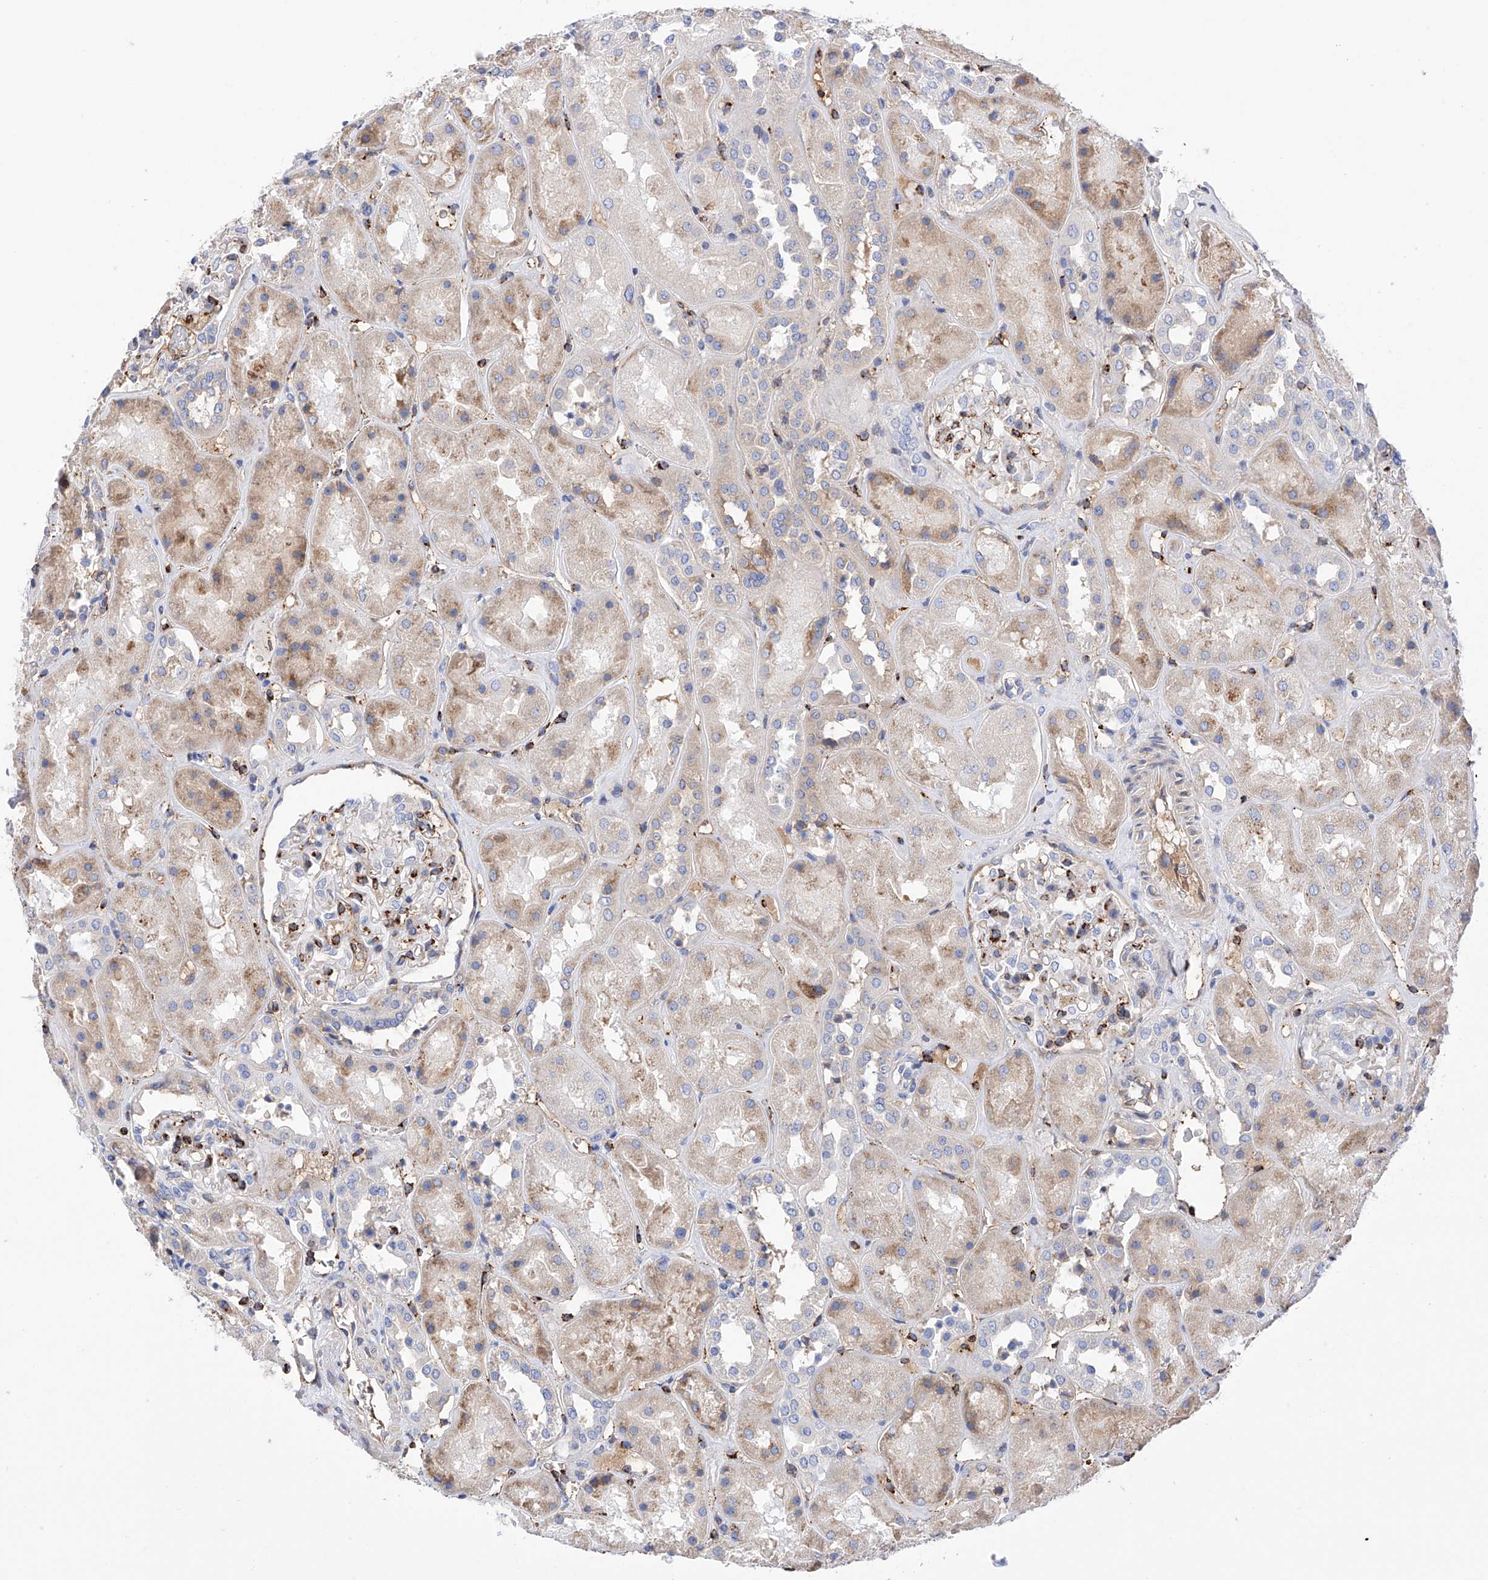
{"staining": {"intensity": "strong", "quantity": "25%-75%", "location": "cytoplasmic/membranous"}, "tissue": "kidney", "cell_type": "Cells in glomeruli", "image_type": "normal", "snomed": [{"axis": "morphology", "description": "Normal tissue, NOS"}, {"axis": "topography", "description": "Kidney"}], "caption": "The immunohistochemical stain shows strong cytoplasmic/membranous staining in cells in glomeruli of normal kidney.", "gene": "PDIA5", "patient": {"sex": "male", "age": 70}}